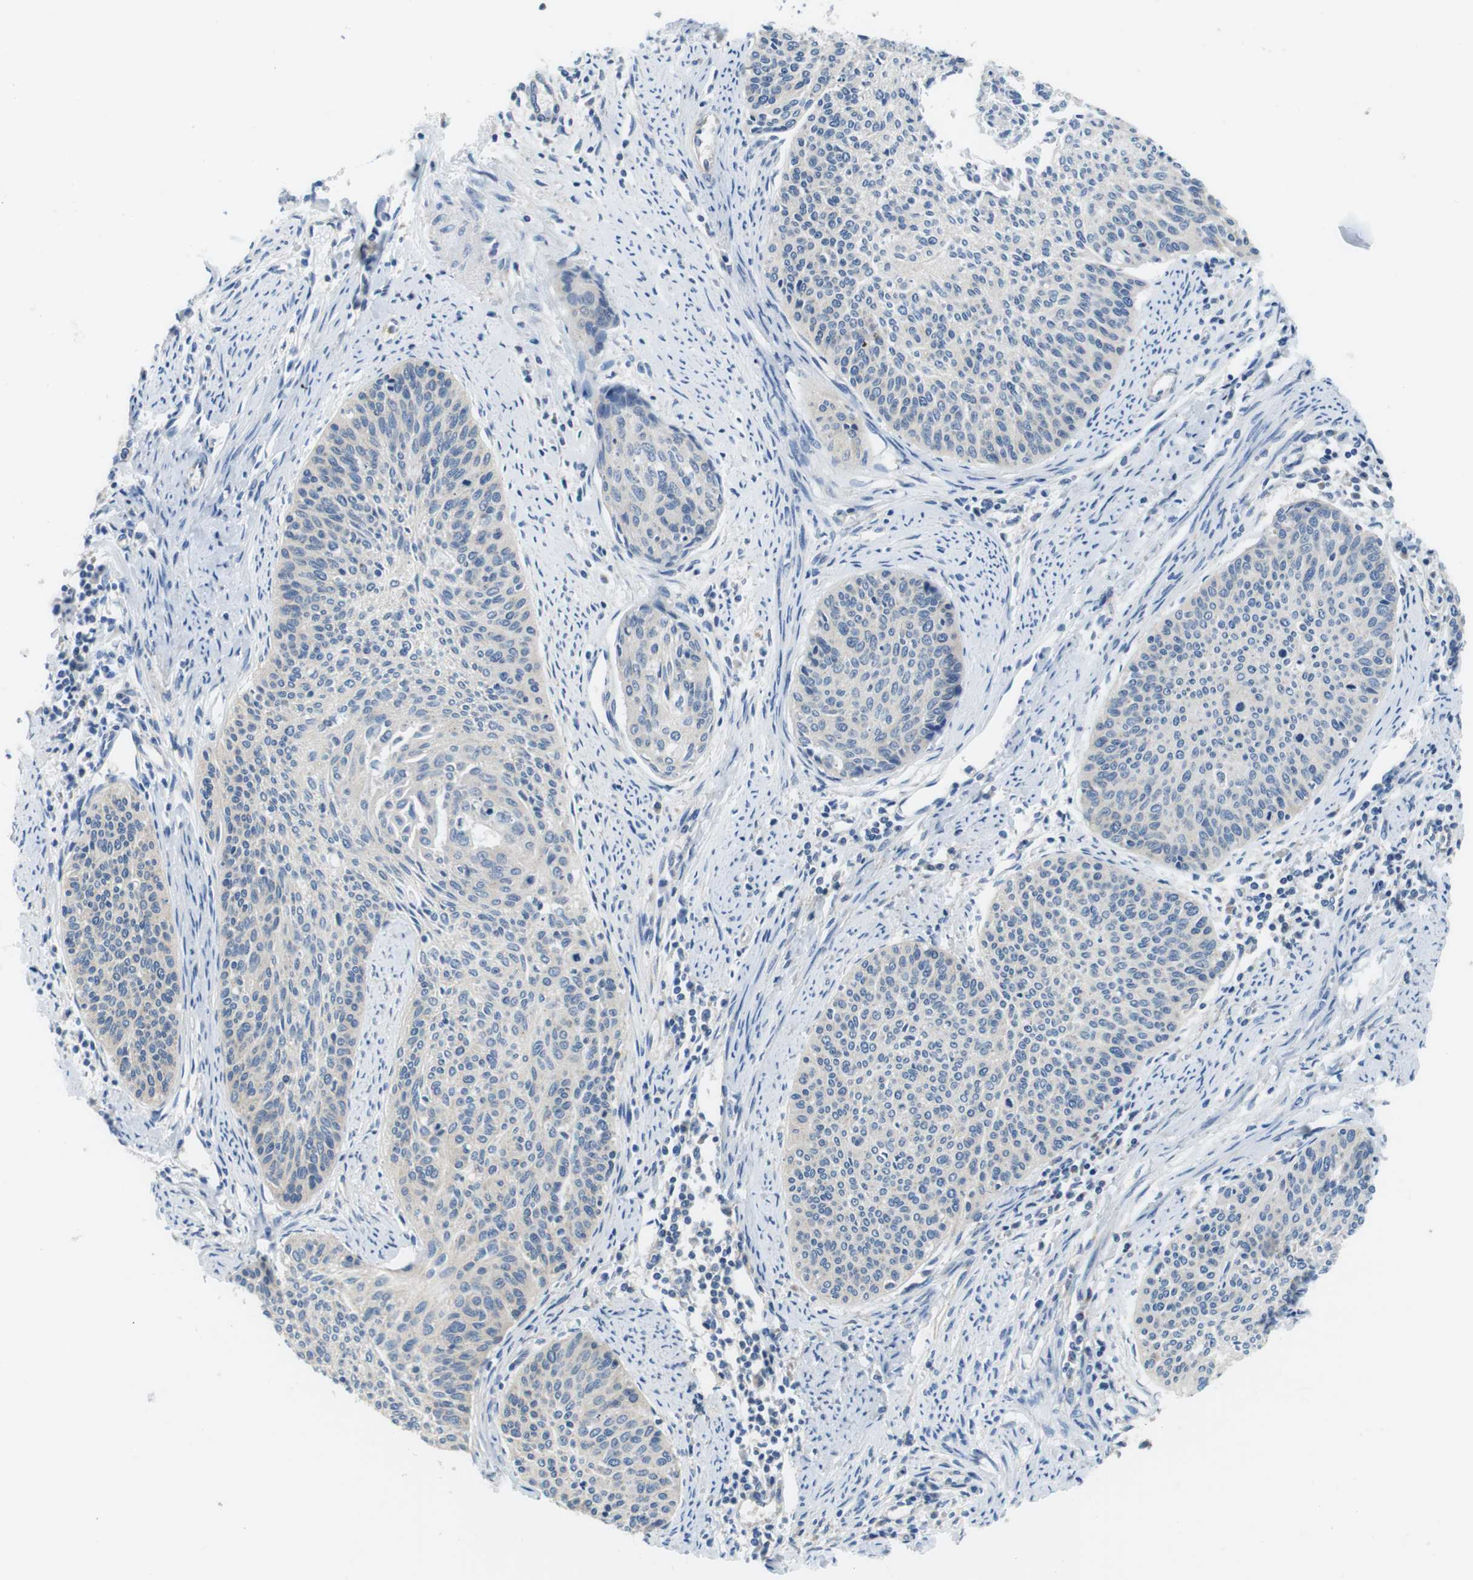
{"staining": {"intensity": "negative", "quantity": "none", "location": "none"}, "tissue": "cervical cancer", "cell_type": "Tumor cells", "image_type": "cancer", "snomed": [{"axis": "morphology", "description": "Squamous cell carcinoma, NOS"}, {"axis": "topography", "description": "Cervix"}], "caption": "Tumor cells show no significant staining in cervical squamous cell carcinoma.", "gene": "DENND4C", "patient": {"sex": "female", "age": 55}}